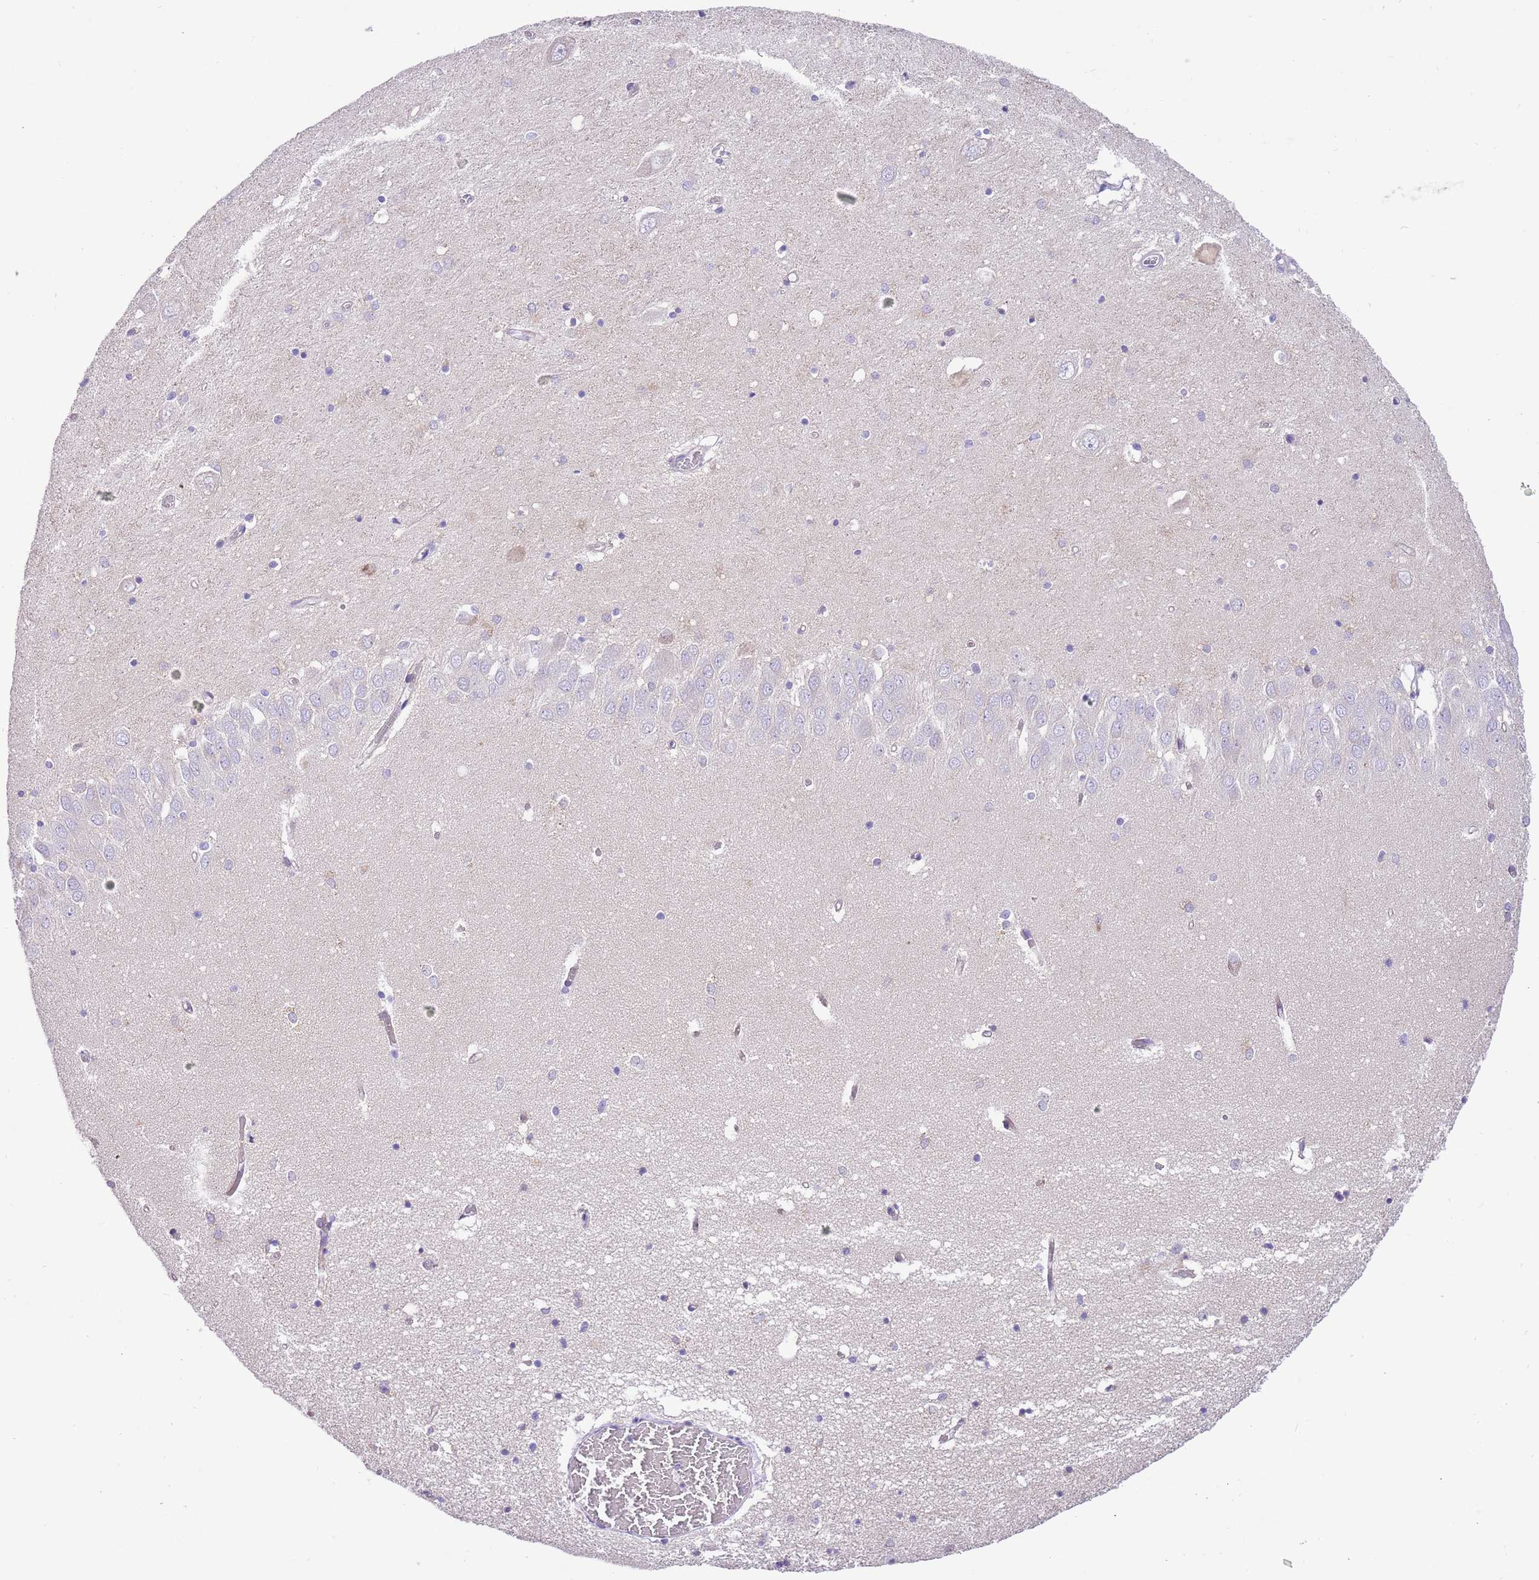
{"staining": {"intensity": "negative", "quantity": "none", "location": "none"}, "tissue": "hippocampus", "cell_type": "Glial cells", "image_type": "normal", "snomed": [{"axis": "morphology", "description": "Normal tissue, NOS"}, {"axis": "topography", "description": "Hippocampus"}], "caption": "This is an immunohistochemistry histopathology image of unremarkable human hippocampus. There is no expression in glial cells.", "gene": "SERINC3", "patient": {"sex": "male", "age": 70}}